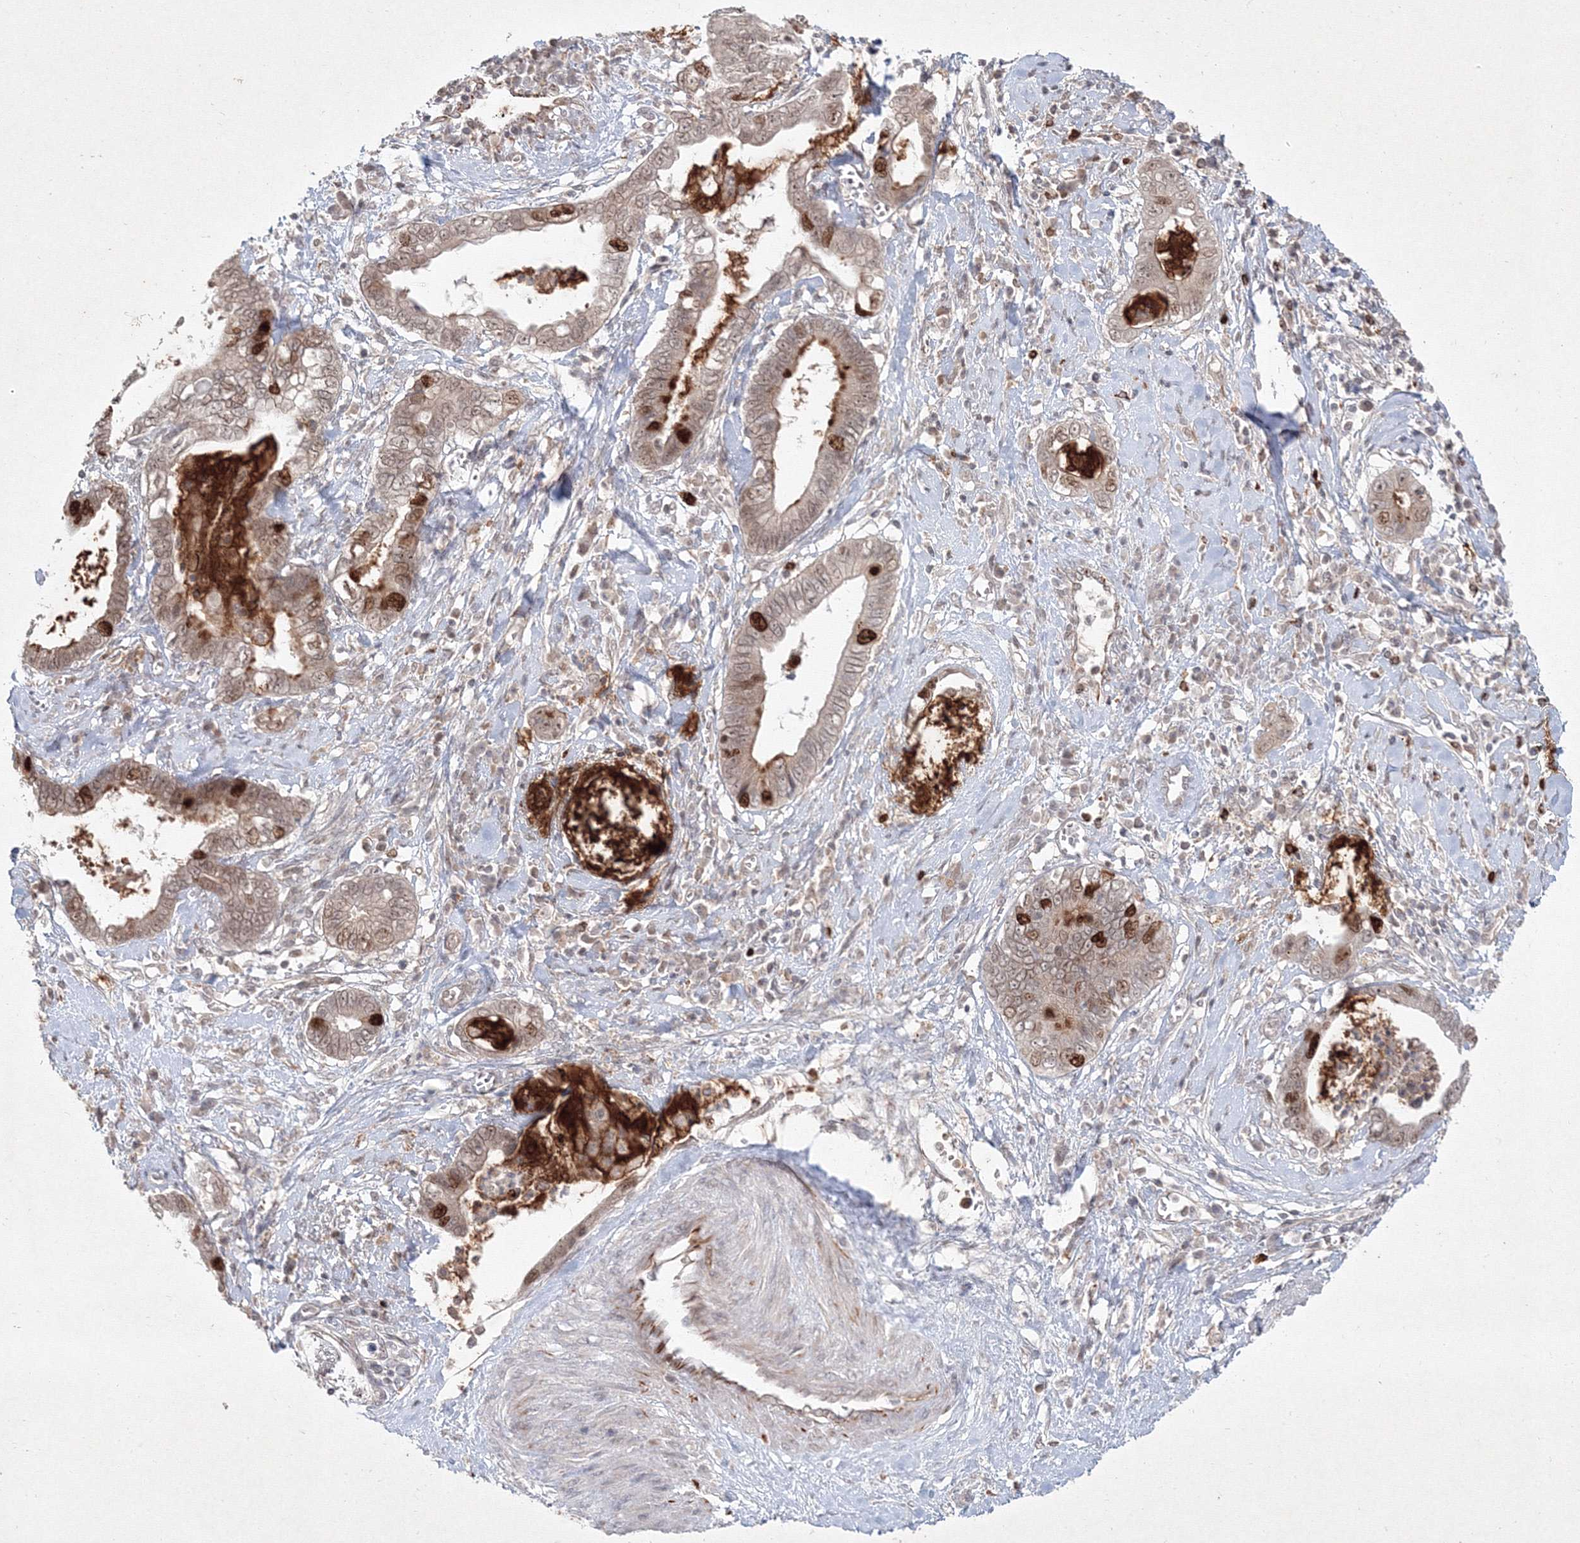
{"staining": {"intensity": "strong", "quantity": "25%-75%", "location": "cytoplasmic/membranous,nuclear"}, "tissue": "cervical cancer", "cell_type": "Tumor cells", "image_type": "cancer", "snomed": [{"axis": "morphology", "description": "Adenocarcinoma, NOS"}, {"axis": "topography", "description": "Cervix"}], "caption": "Cervical cancer stained for a protein (brown) demonstrates strong cytoplasmic/membranous and nuclear positive positivity in approximately 25%-75% of tumor cells.", "gene": "KIF20A", "patient": {"sex": "female", "age": 44}}